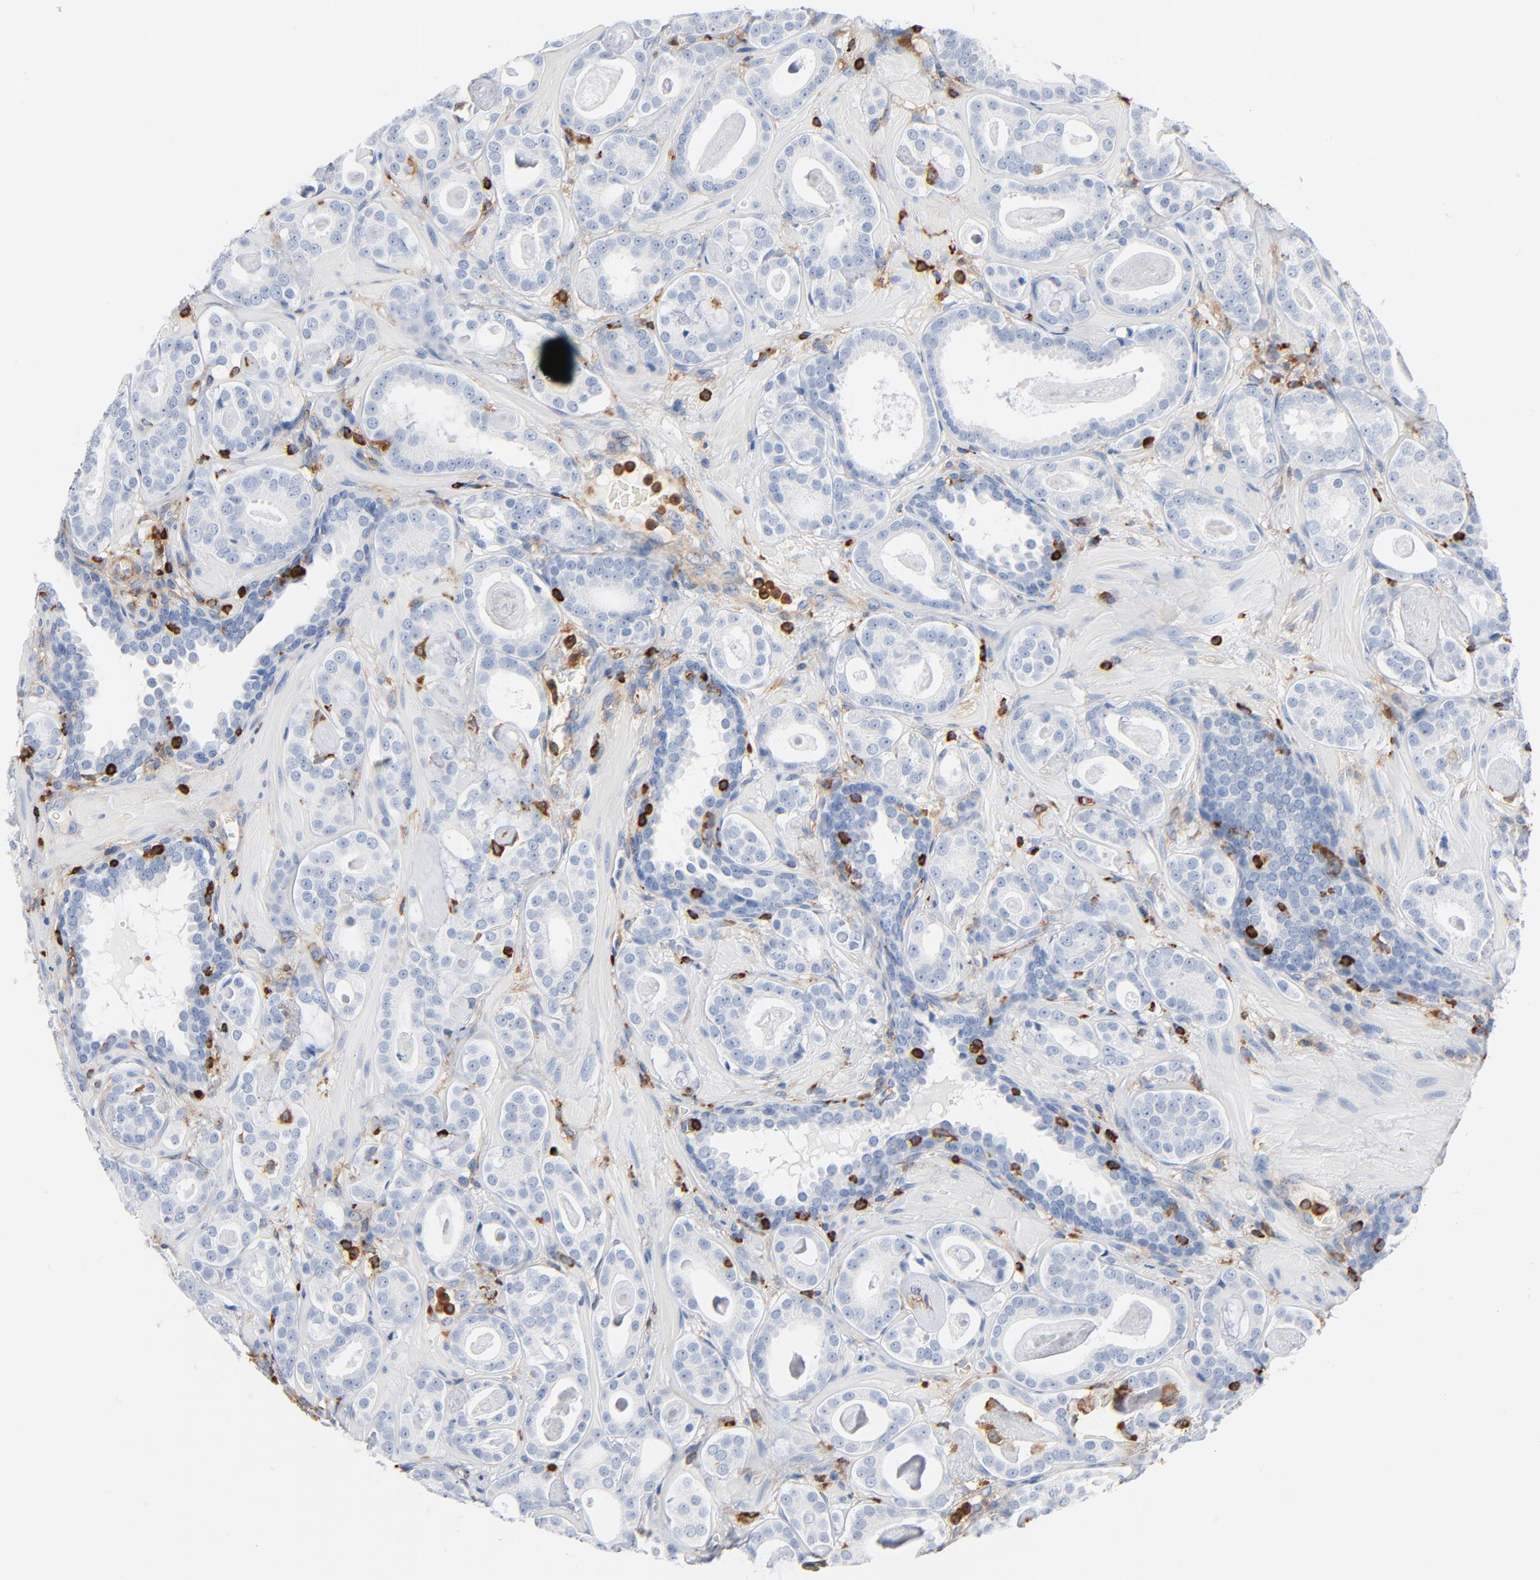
{"staining": {"intensity": "negative", "quantity": "none", "location": "none"}, "tissue": "prostate cancer", "cell_type": "Tumor cells", "image_type": "cancer", "snomed": [{"axis": "morphology", "description": "Adenocarcinoma, Low grade"}, {"axis": "topography", "description": "Prostate"}], "caption": "This is an immunohistochemistry photomicrograph of prostate cancer. There is no positivity in tumor cells.", "gene": "SH3KBP1", "patient": {"sex": "male", "age": 57}}